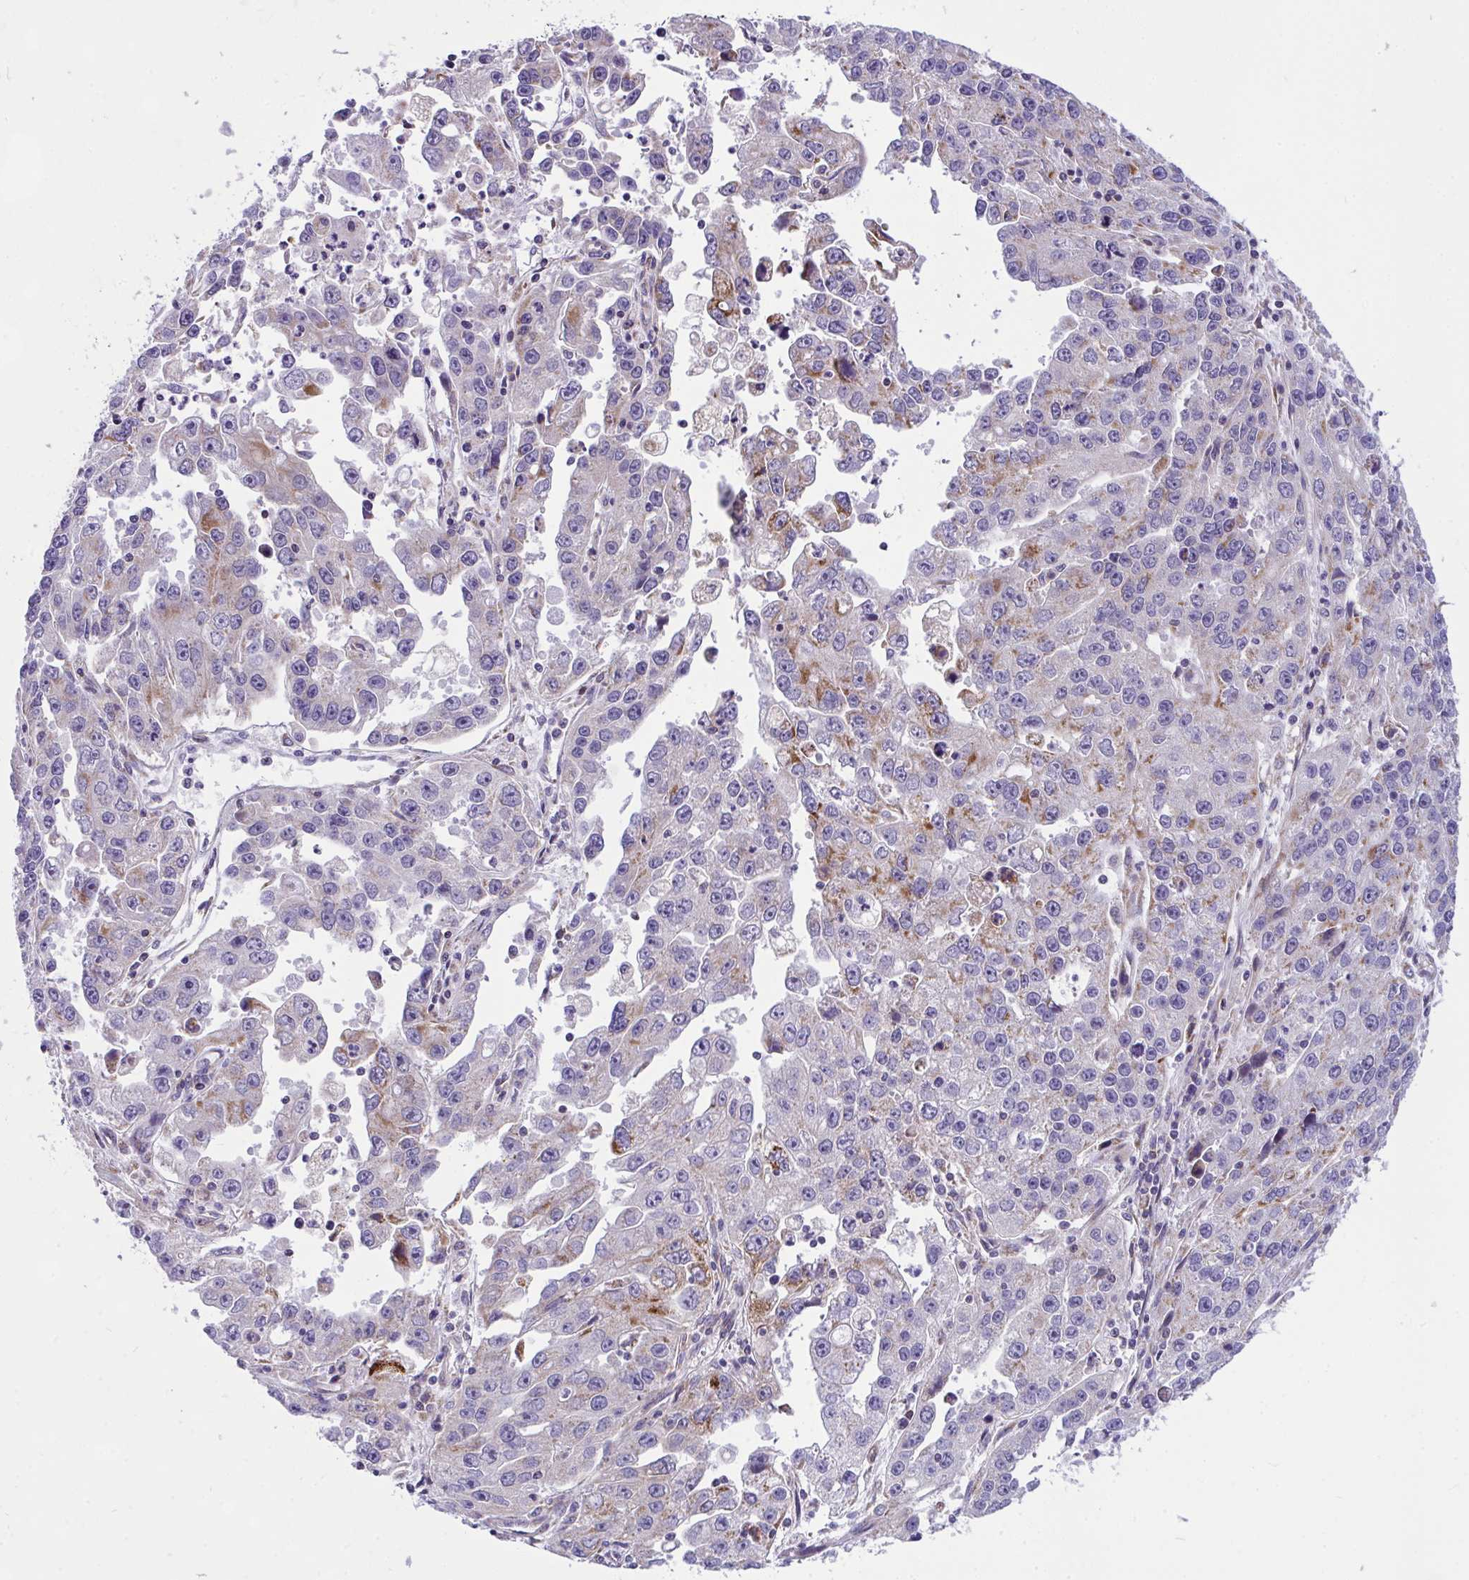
{"staining": {"intensity": "moderate", "quantity": "<25%", "location": "cytoplasmic/membranous"}, "tissue": "endometrial cancer", "cell_type": "Tumor cells", "image_type": "cancer", "snomed": [{"axis": "morphology", "description": "Adenocarcinoma, NOS"}, {"axis": "topography", "description": "Uterus"}], "caption": "Tumor cells reveal low levels of moderate cytoplasmic/membranous expression in about <25% of cells in human endometrial adenocarcinoma.", "gene": "CEP63", "patient": {"sex": "female", "age": 62}}